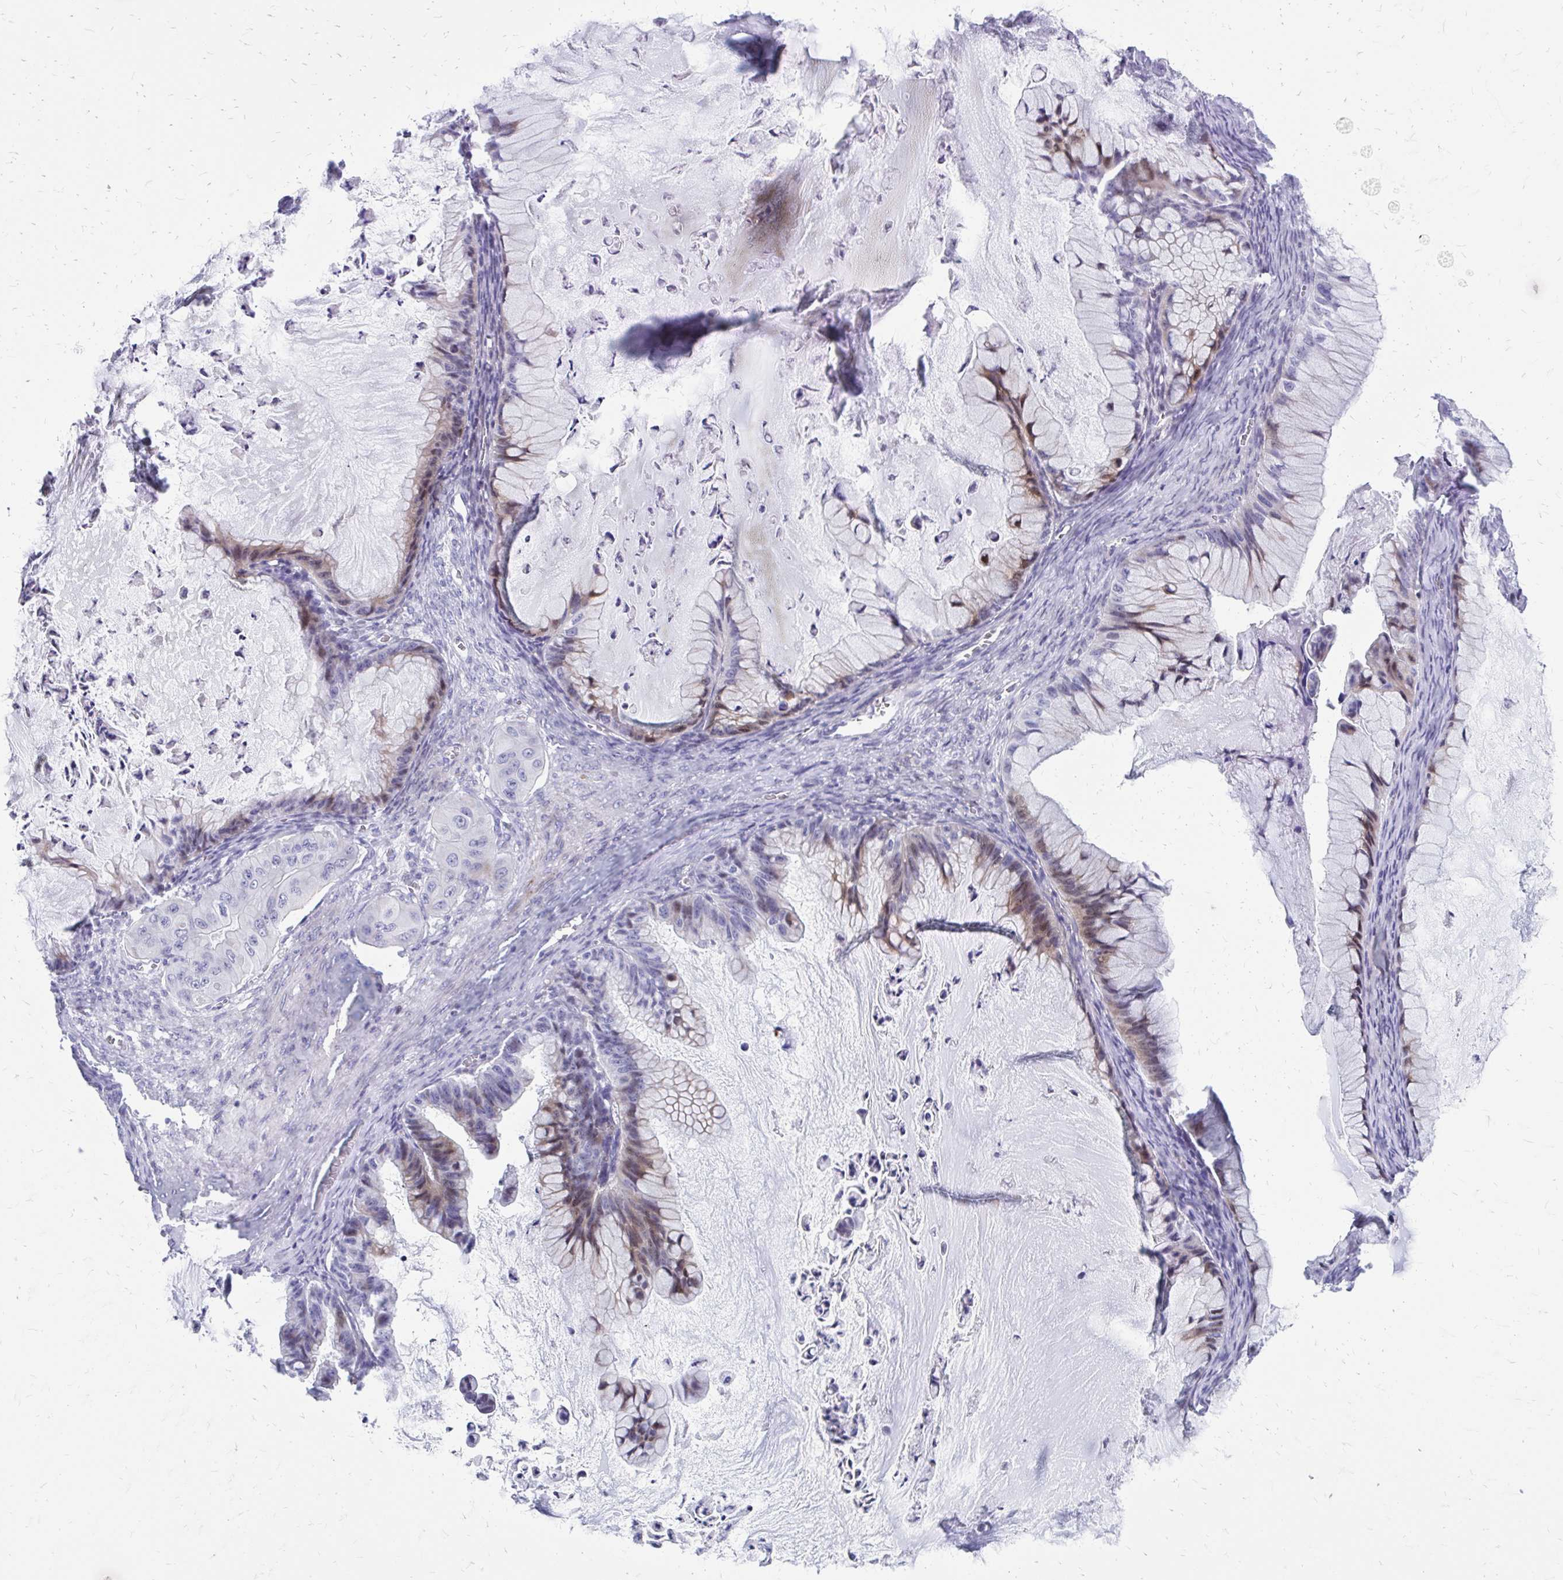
{"staining": {"intensity": "weak", "quantity": "25%-75%", "location": "cytoplasmic/membranous"}, "tissue": "ovarian cancer", "cell_type": "Tumor cells", "image_type": "cancer", "snomed": [{"axis": "morphology", "description": "Cystadenocarcinoma, mucinous, NOS"}, {"axis": "topography", "description": "Ovary"}], "caption": "The histopathology image demonstrates immunohistochemical staining of ovarian cancer. There is weak cytoplasmic/membranous staining is appreciated in approximately 25%-75% of tumor cells.", "gene": "LCN15", "patient": {"sex": "female", "age": 72}}